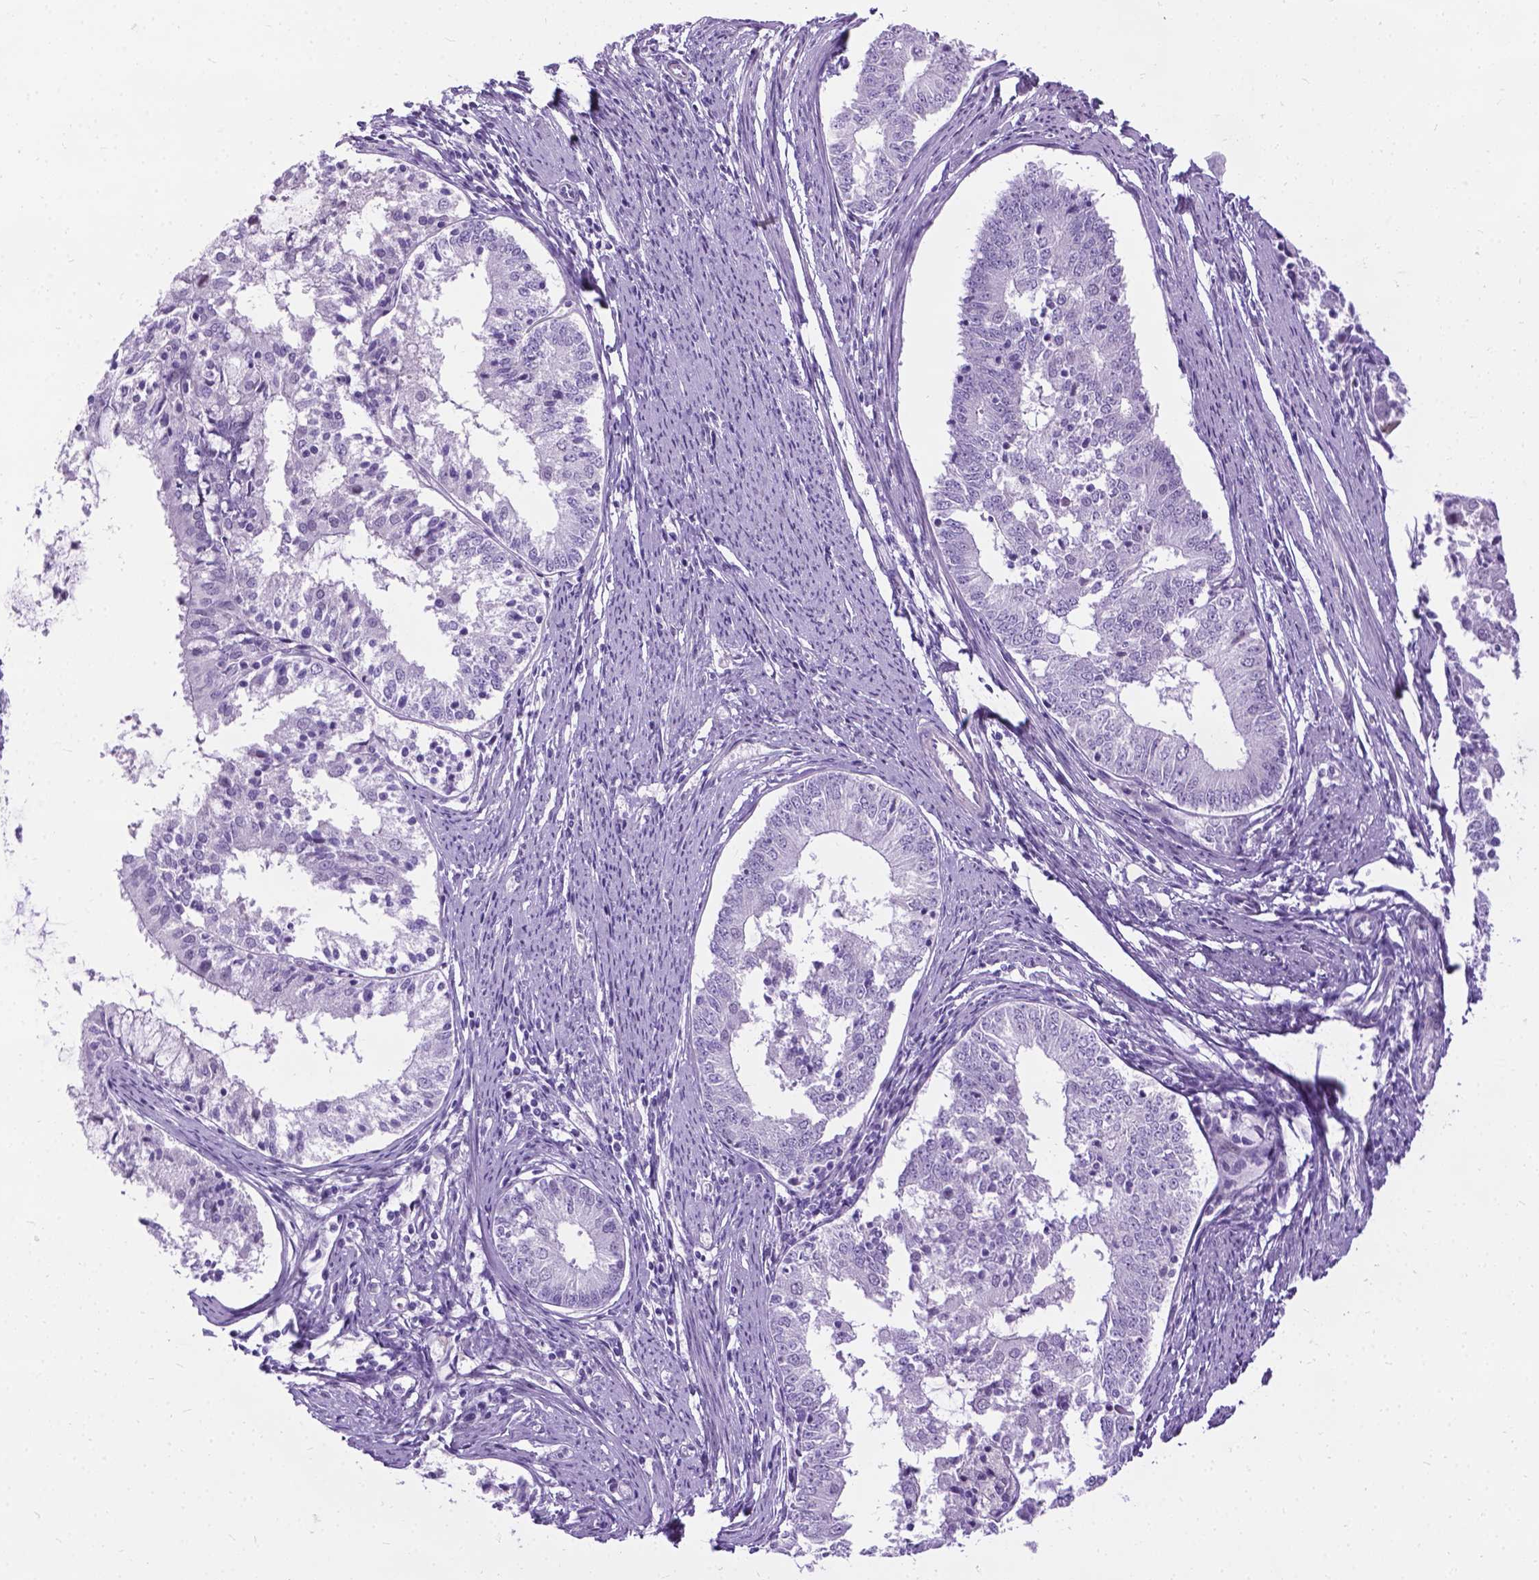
{"staining": {"intensity": "negative", "quantity": "none", "location": "none"}, "tissue": "endometrial cancer", "cell_type": "Tumor cells", "image_type": "cancer", "snomed": [{"axis": "morphology", "description": "Adenocarcinoma, NOS"}, {"axis": "topography", "description": "Endometrium"}], "caption": "This is a histopathology image of immunohistochemistry (IHC) staining of adenocarcinoma (endometrial), which shows no staining in tumor cells.", "gene": "PROB1", "patient": {"sex": "female", "age": 57}}